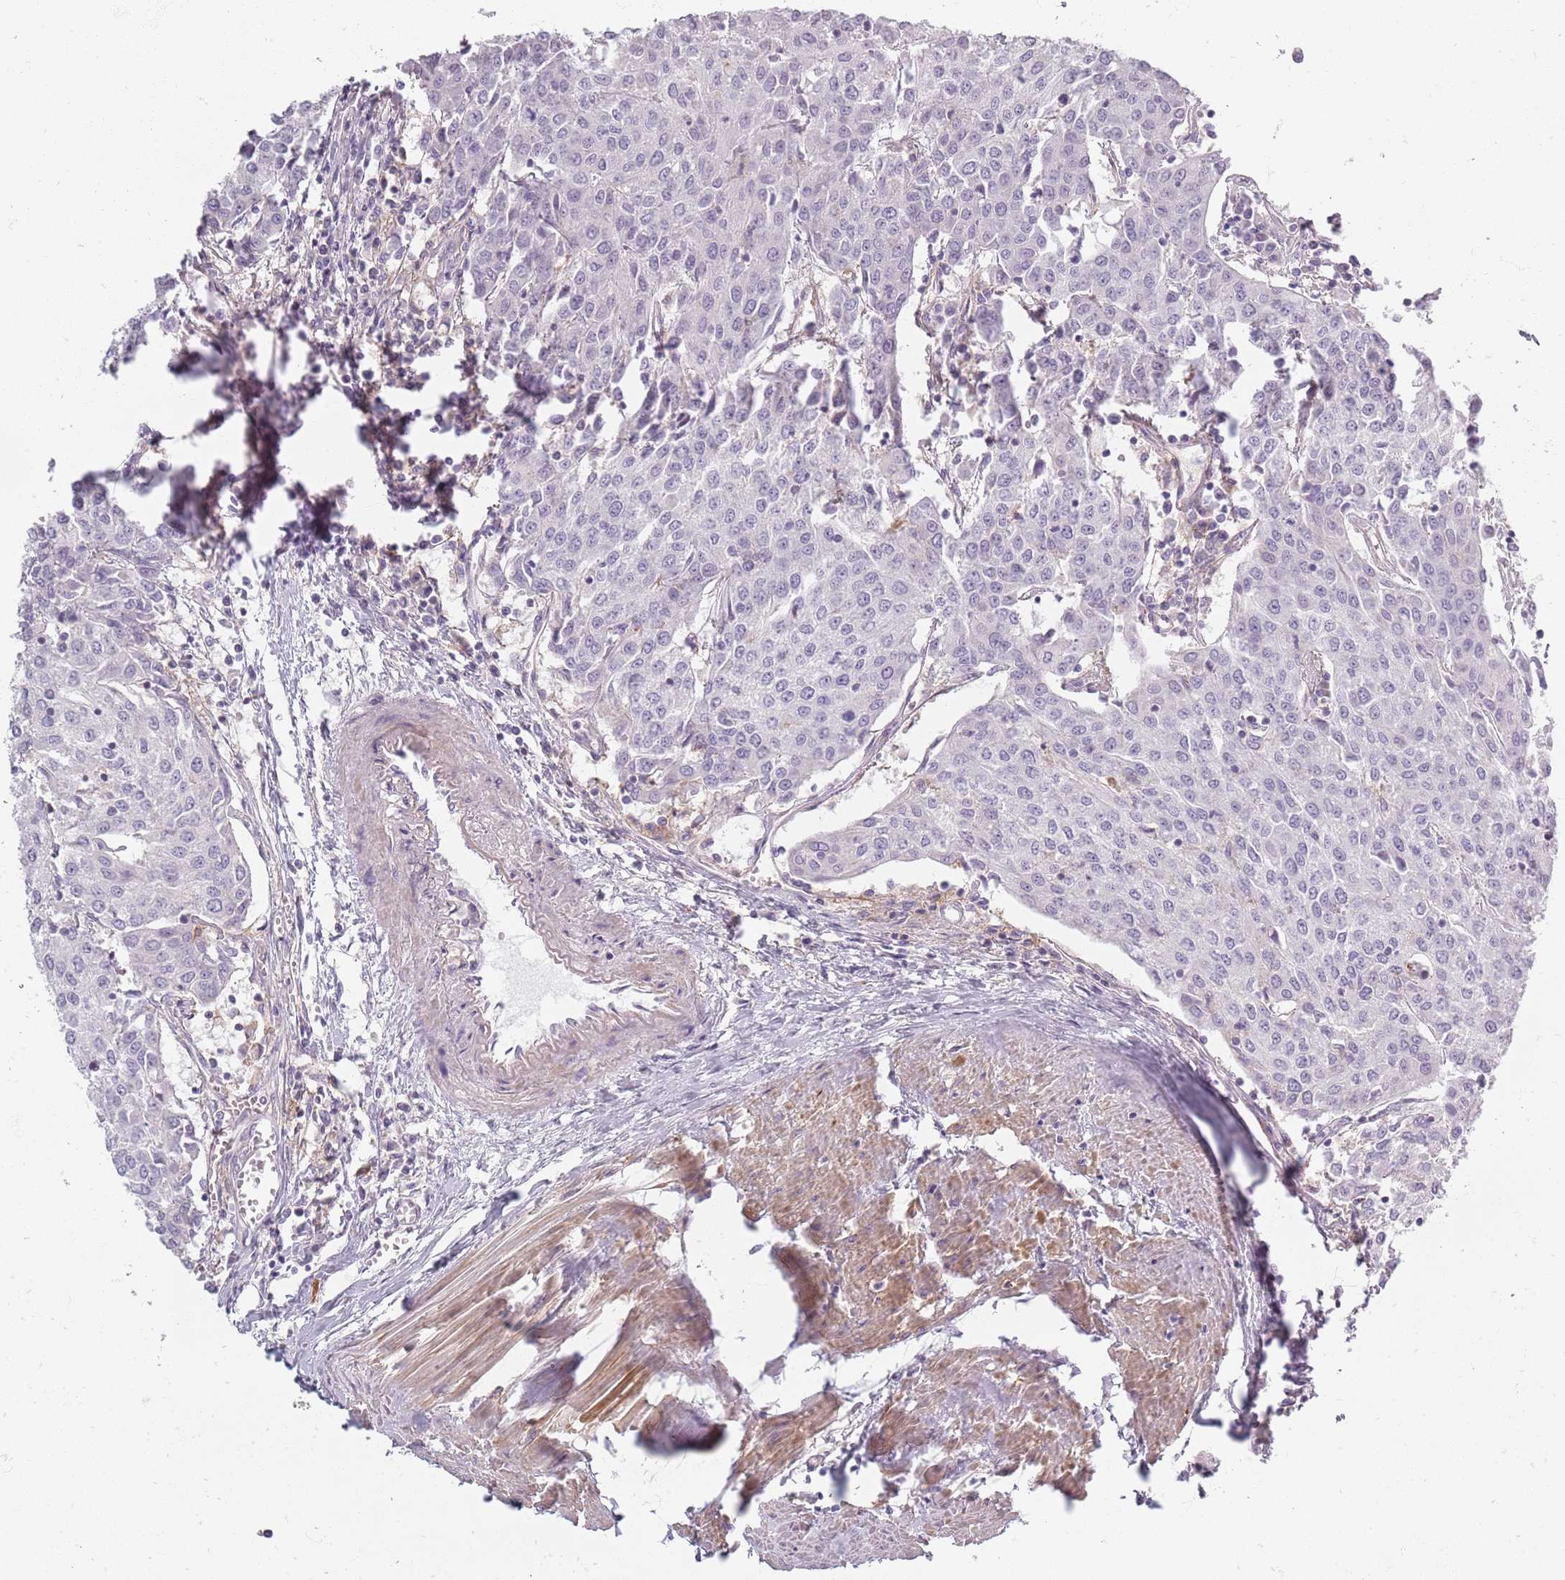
{"staining": {"intensity": "negative", "quantity": "none", "location": "none"}, "tissue": "urothelial cancer", "cell_type": "Tumor cells", "image_type": "cancer", "snomed": [{"axis": "morphology", "description": "Urothelial carcinoma, High grade"}, {"axis": "topography", "description": "Urinary bladder"}], "caption": "Immunohistochemical staining of high-grade urothelial carcinoma displays no significant positivity in tumor cells. The staining was performed using DAB to visualize the protein expression in brown, while the nuclei were stained in blue with hematoxylin (Magnification: 20x).", "gene": "SYNGR3", "patient": {"sex": "female", "age": 85}}